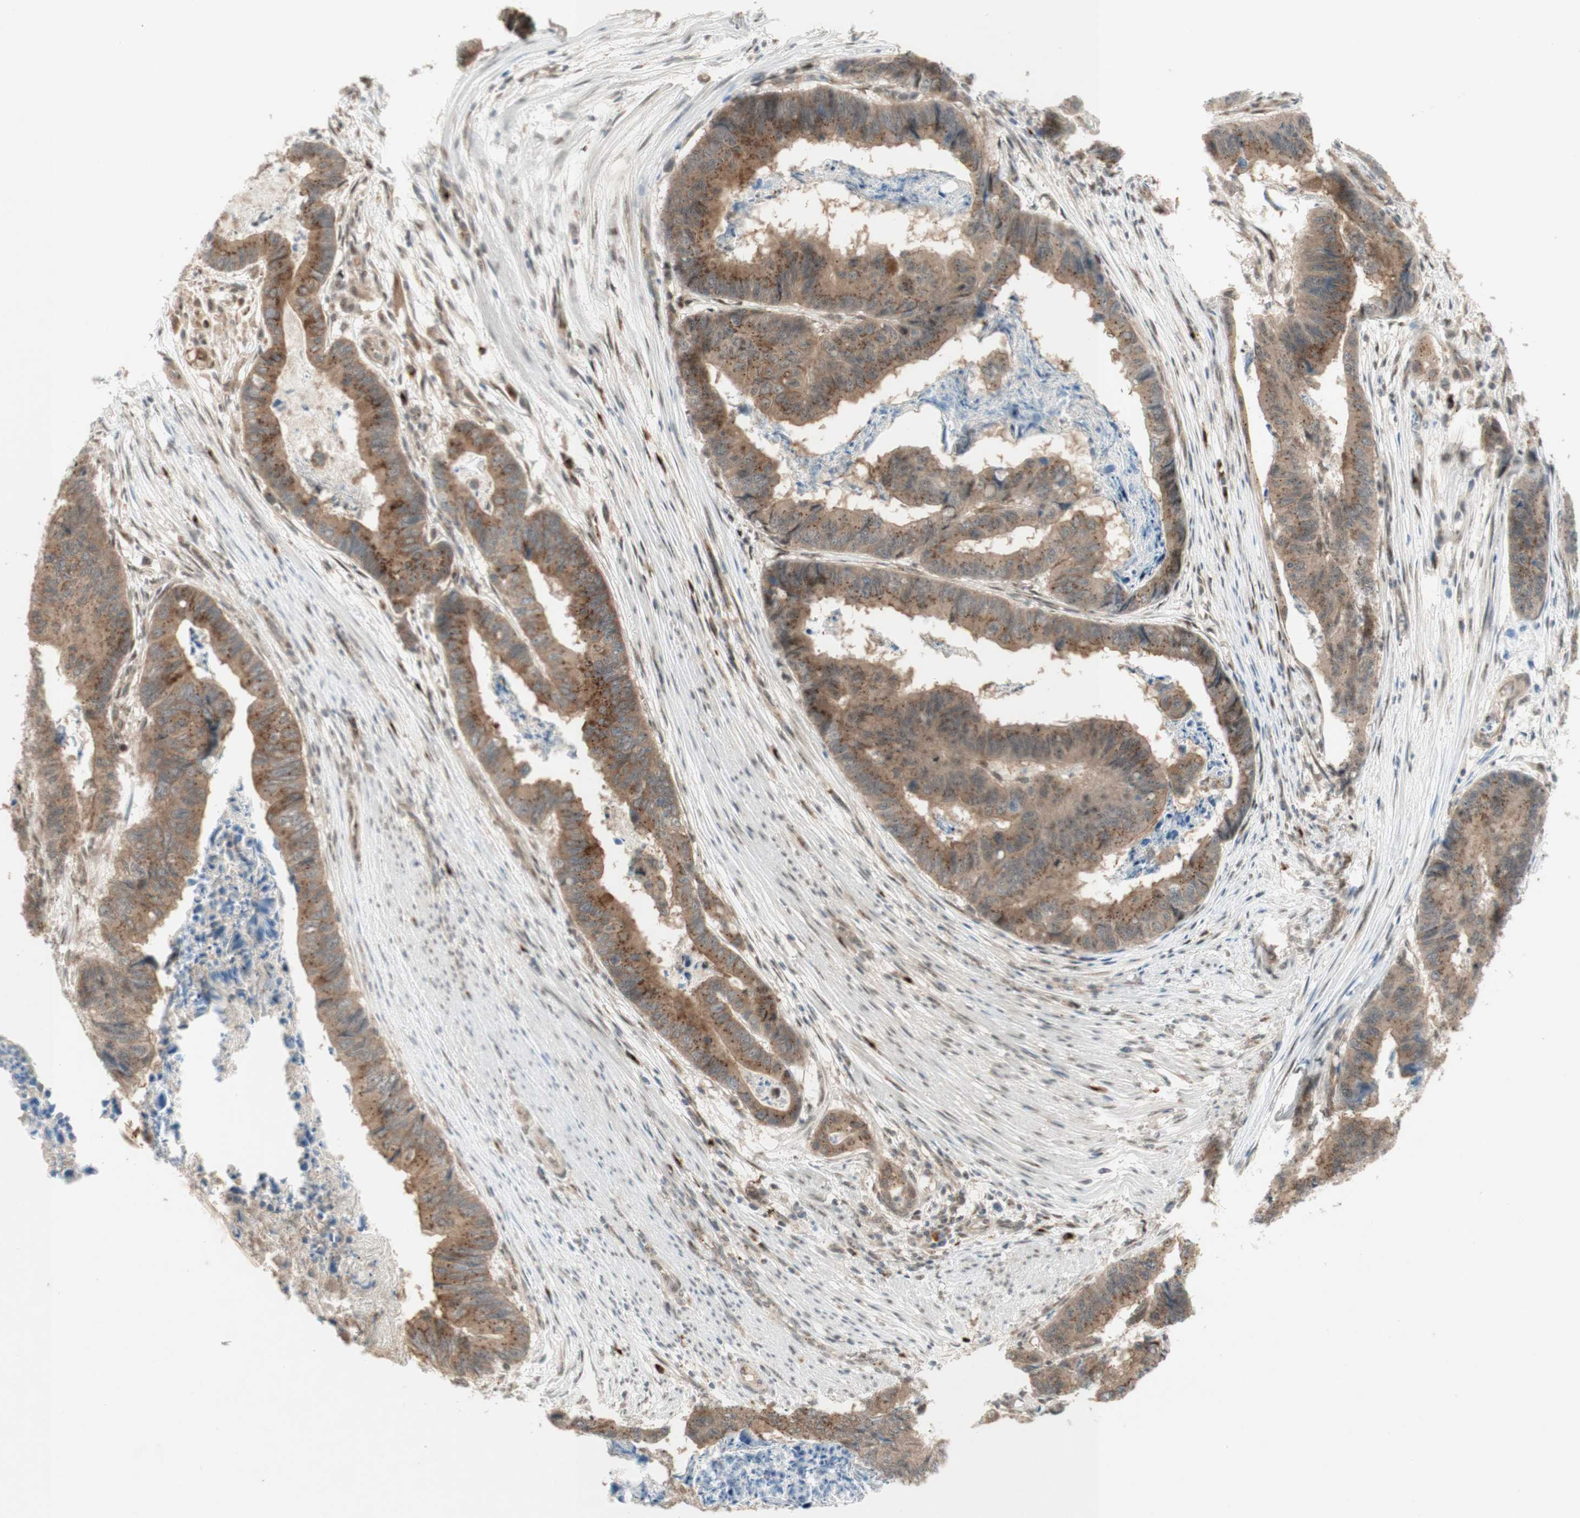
{"staining": {"intensity": "moderate", "quantity": ">75%", "location": "cytoplasmic/membranous"}, "tissue": "stomach cancer", "cell_type": "Tumor cells", "image_type": "cancer", "snomed": [{"axis": "morphology", "description": "Adenocarcinoma, NOS"}, {"axis": "topography", "description": "Stomach, lower"}], "caption": "Immunohistochemical staining of stomach cancer exhibits medium levels of moderate cytoplasmic/membranous staining in about >75% of tumor cells.", "gene": "CYLD", "patient": {"sex": "male", "age": 77}}